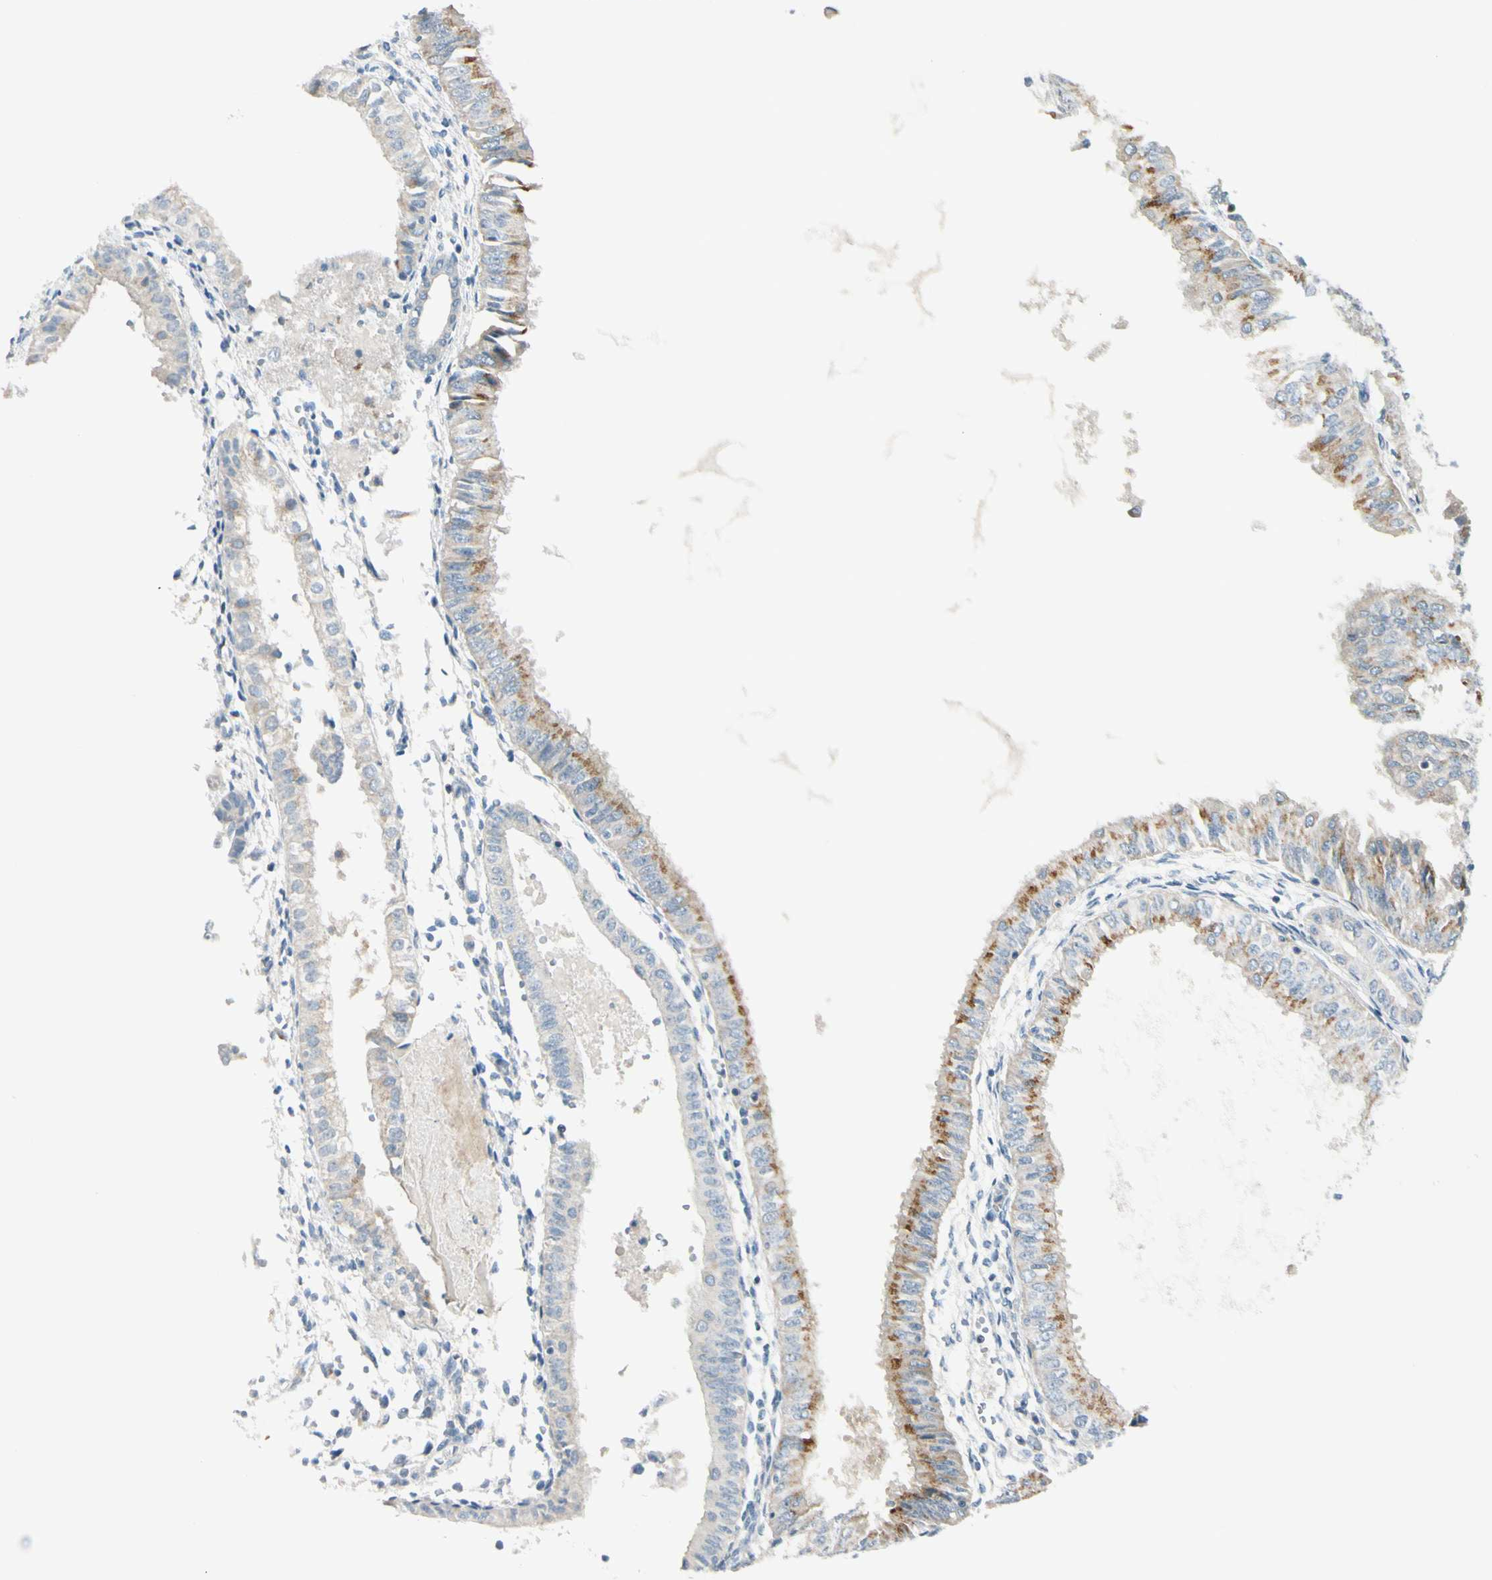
{"staining": {"intensity": "moderate", "quantity": ">75%", "location": "cytoplasmic/membranous"}, "tissue": "endometrial cancer", "cell_type": "Tumor cells", "image_type": "cancer", "snomed": [{"axis": "morphology", "description": "Adenocarcinoma, NOS"}, {"axis": "topography", "description": "Endometrium"}], "caption": "Immunohistochemical staining of endometrial cancer shows moderate cytoplasmic/membranous protein positivity in about >75% of tumor cells. (DAB (3,3'-diaminobenzidine) IHC, brown staining for protein, blue staining for nuclei).", "gene": "GALNT5", "patient": {"sex": "female", "age": 53}}